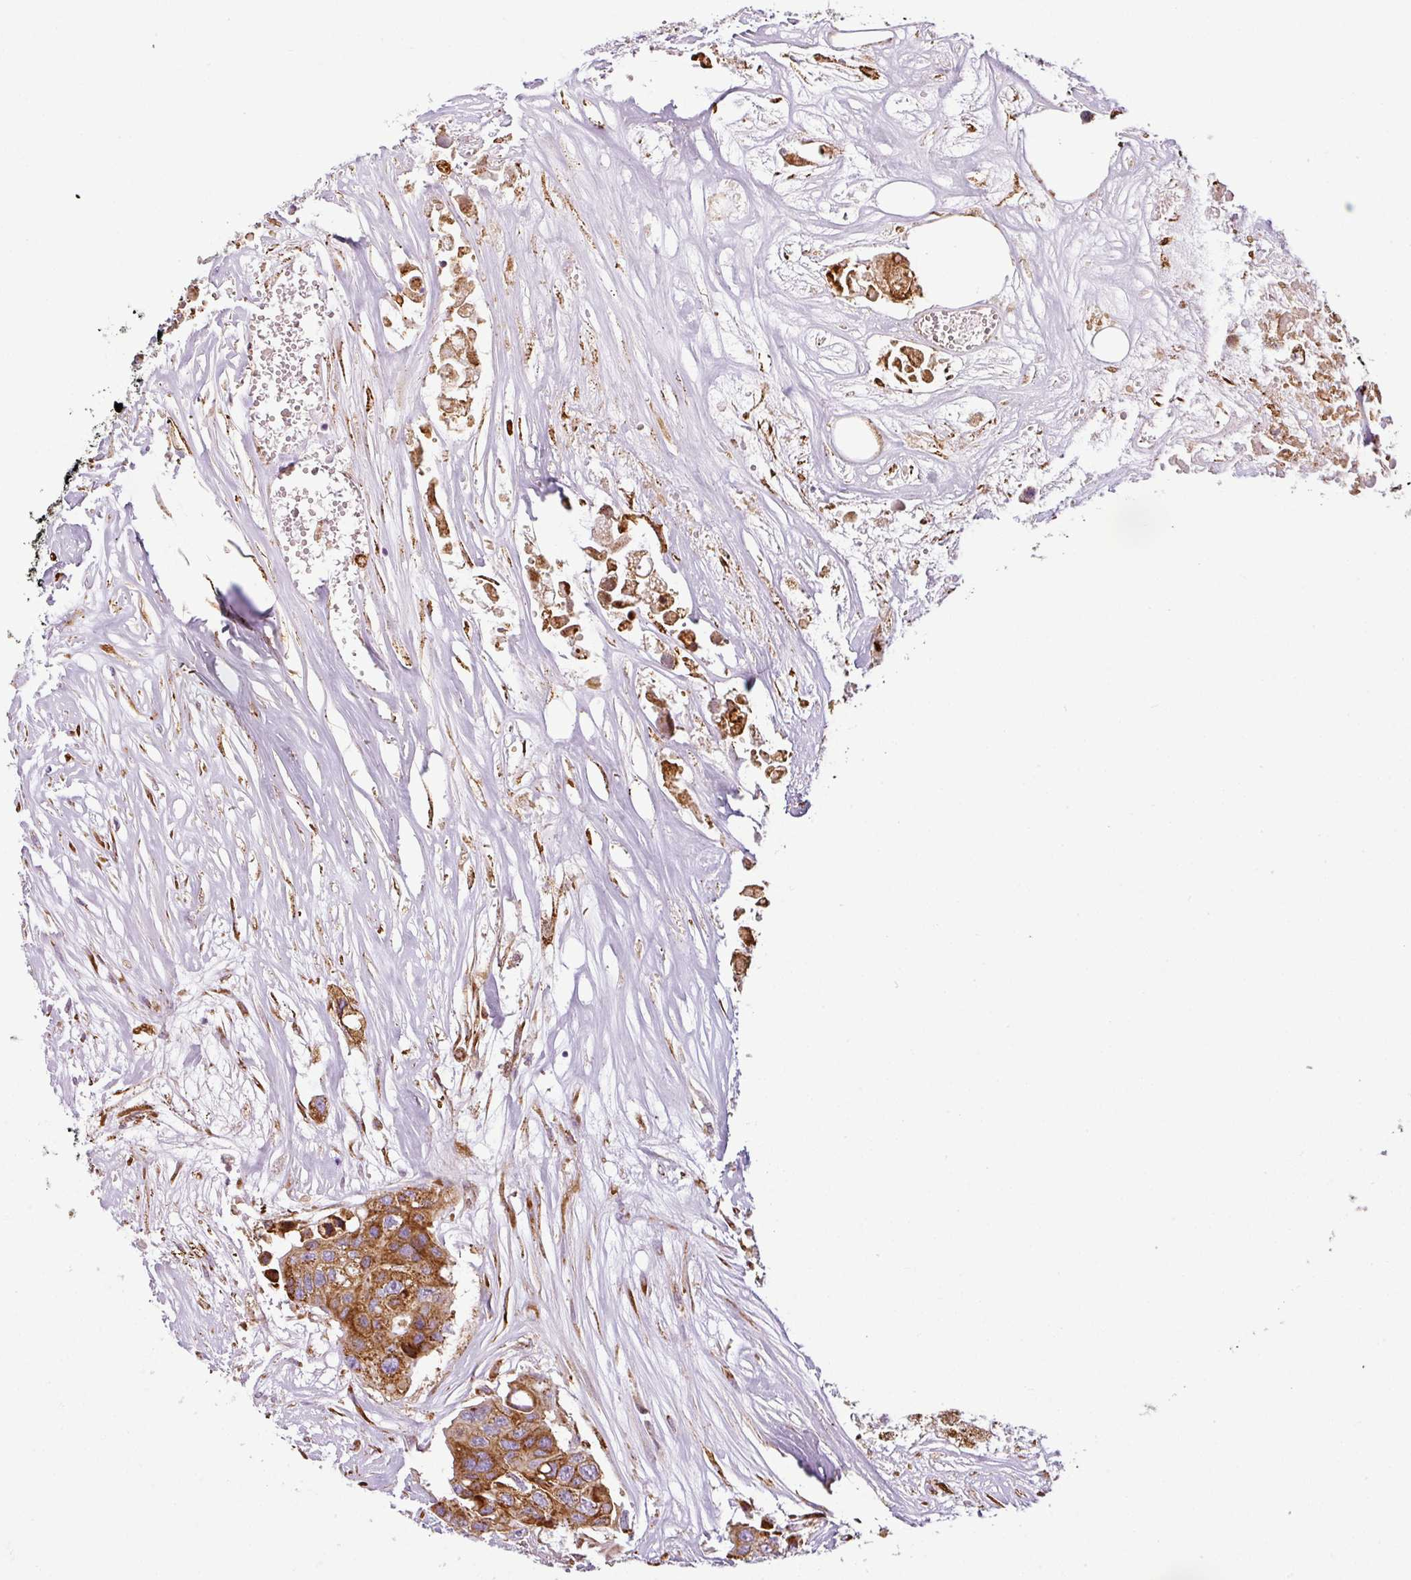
{"staining": {"intensity": "strong", "quantity": ">75%", "location": "cytoplasmic/membranous"}, "tissue": "colorectal cancer", "cell_type": "Tumor cells", "image_type": "cancer", "snomed": [{"axis": "morphology", "description": "Adenocarcinoma, NOS"}, {"axis": "topography", "description": "Colon"}], "caption": "Colorectal adenocarcinoma tissue reveals strong cytoplasmic/membranous positivity in about >75% of tumor cells, visualized by immunohistochemistry.", "gene": "ANKRD18A", "patient": {"sex": "male", "age": 77}}